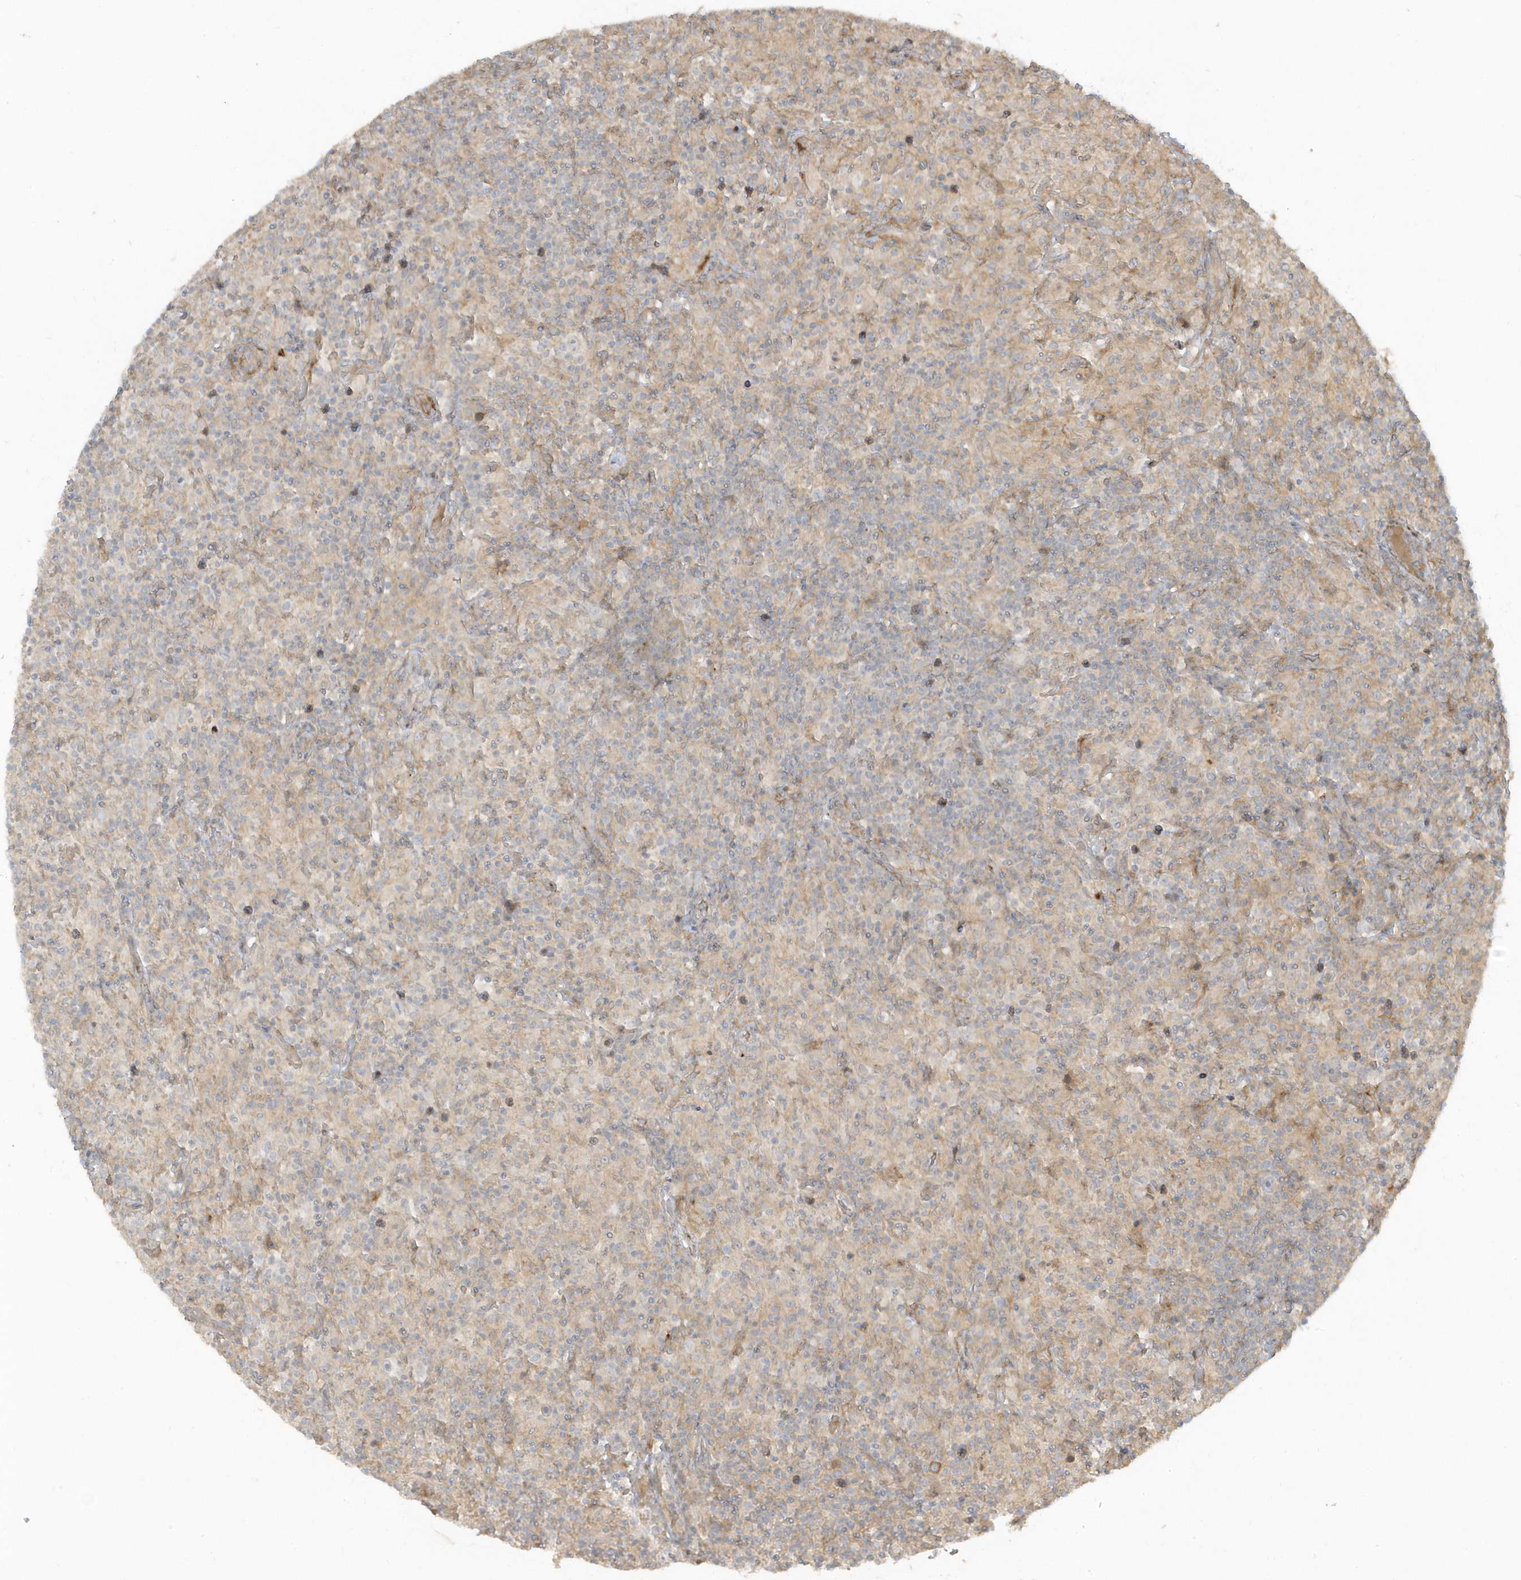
{"staining": {"intensity": "negative", "quantity": "none", "location": "none"}, "tissue": "lymphoma", "cell_type": "Tumor cells", "image_type": "cancer", "snomed": [{"axis": "morphology", "description": "Hodgkin's disease, NOS"}, {"axis": "topography", "description": "Lymph node"}], "caption": "Histopathology image shows no significant protein staining in tumor cells of Hodgkin's disease.", "gene": "ZBTB8A", "patient": {"sex": "male", "age": 70}}